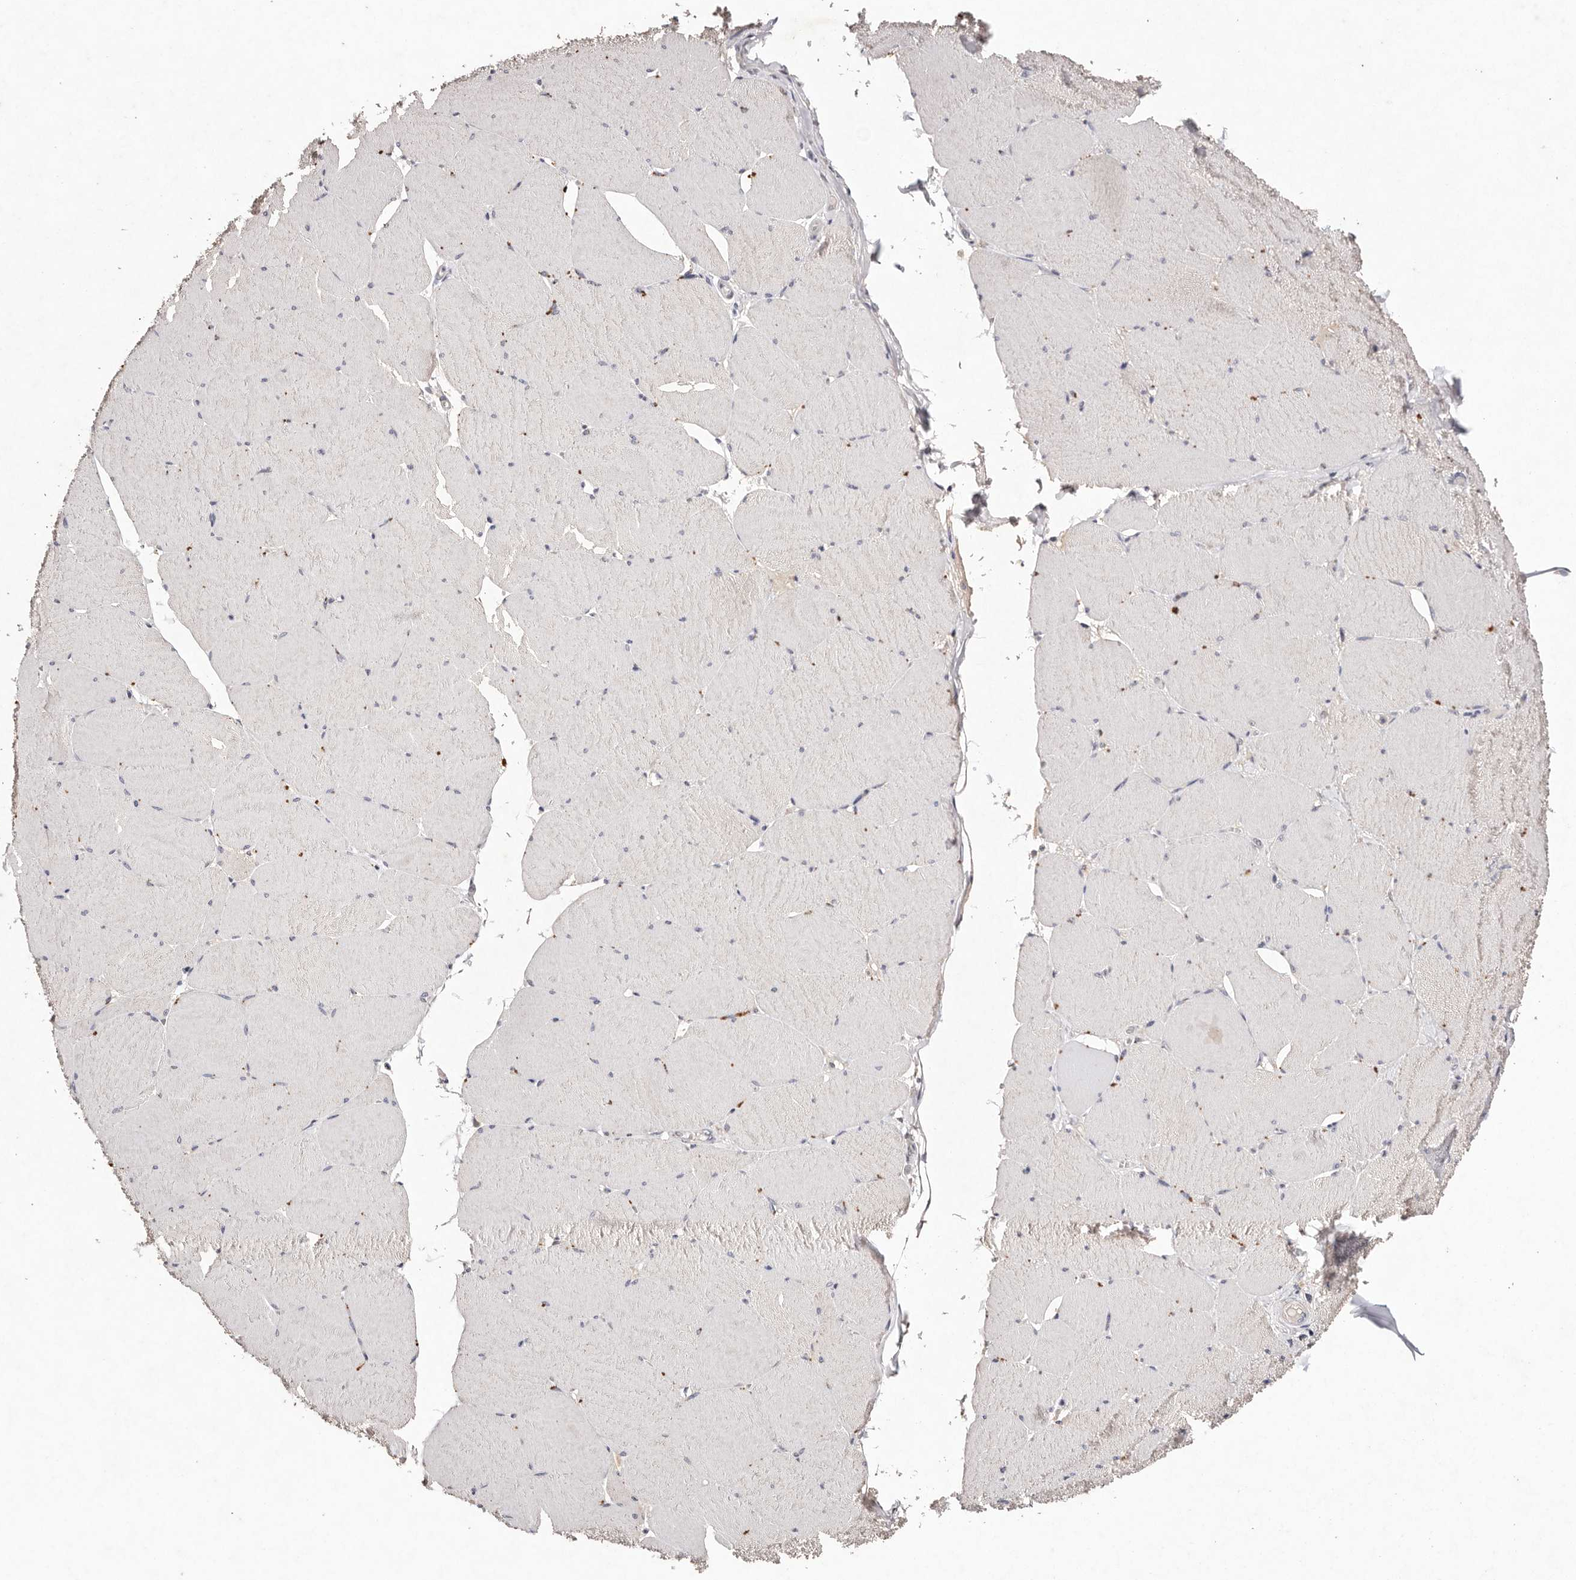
{"staining": {"intensity": "negative", "quantity": "none", "location": "none"}, "tissue": "skeletal muscle", "cell_type": "Myocytes", "image_type": "normal", "snomed": [{"axis": "morphology", "description": "Normal tissue, NOS"}, {"axis": "topography", "description": "Skeletal muscle"}, {"axis": "topography", "description": "Head-Neck"}], "caption": "Immunohistochemical staining of unremarkable human skeletal muscle reveals no significant staining in myocytes. (Stains: DAB immunohistochemistry (IHC) with hematoxylin counter stain, Microscopy: brightfield microscopy at high magnification).", "gene": "TSC2", "patient": {"sex": "male", "age": 66}}